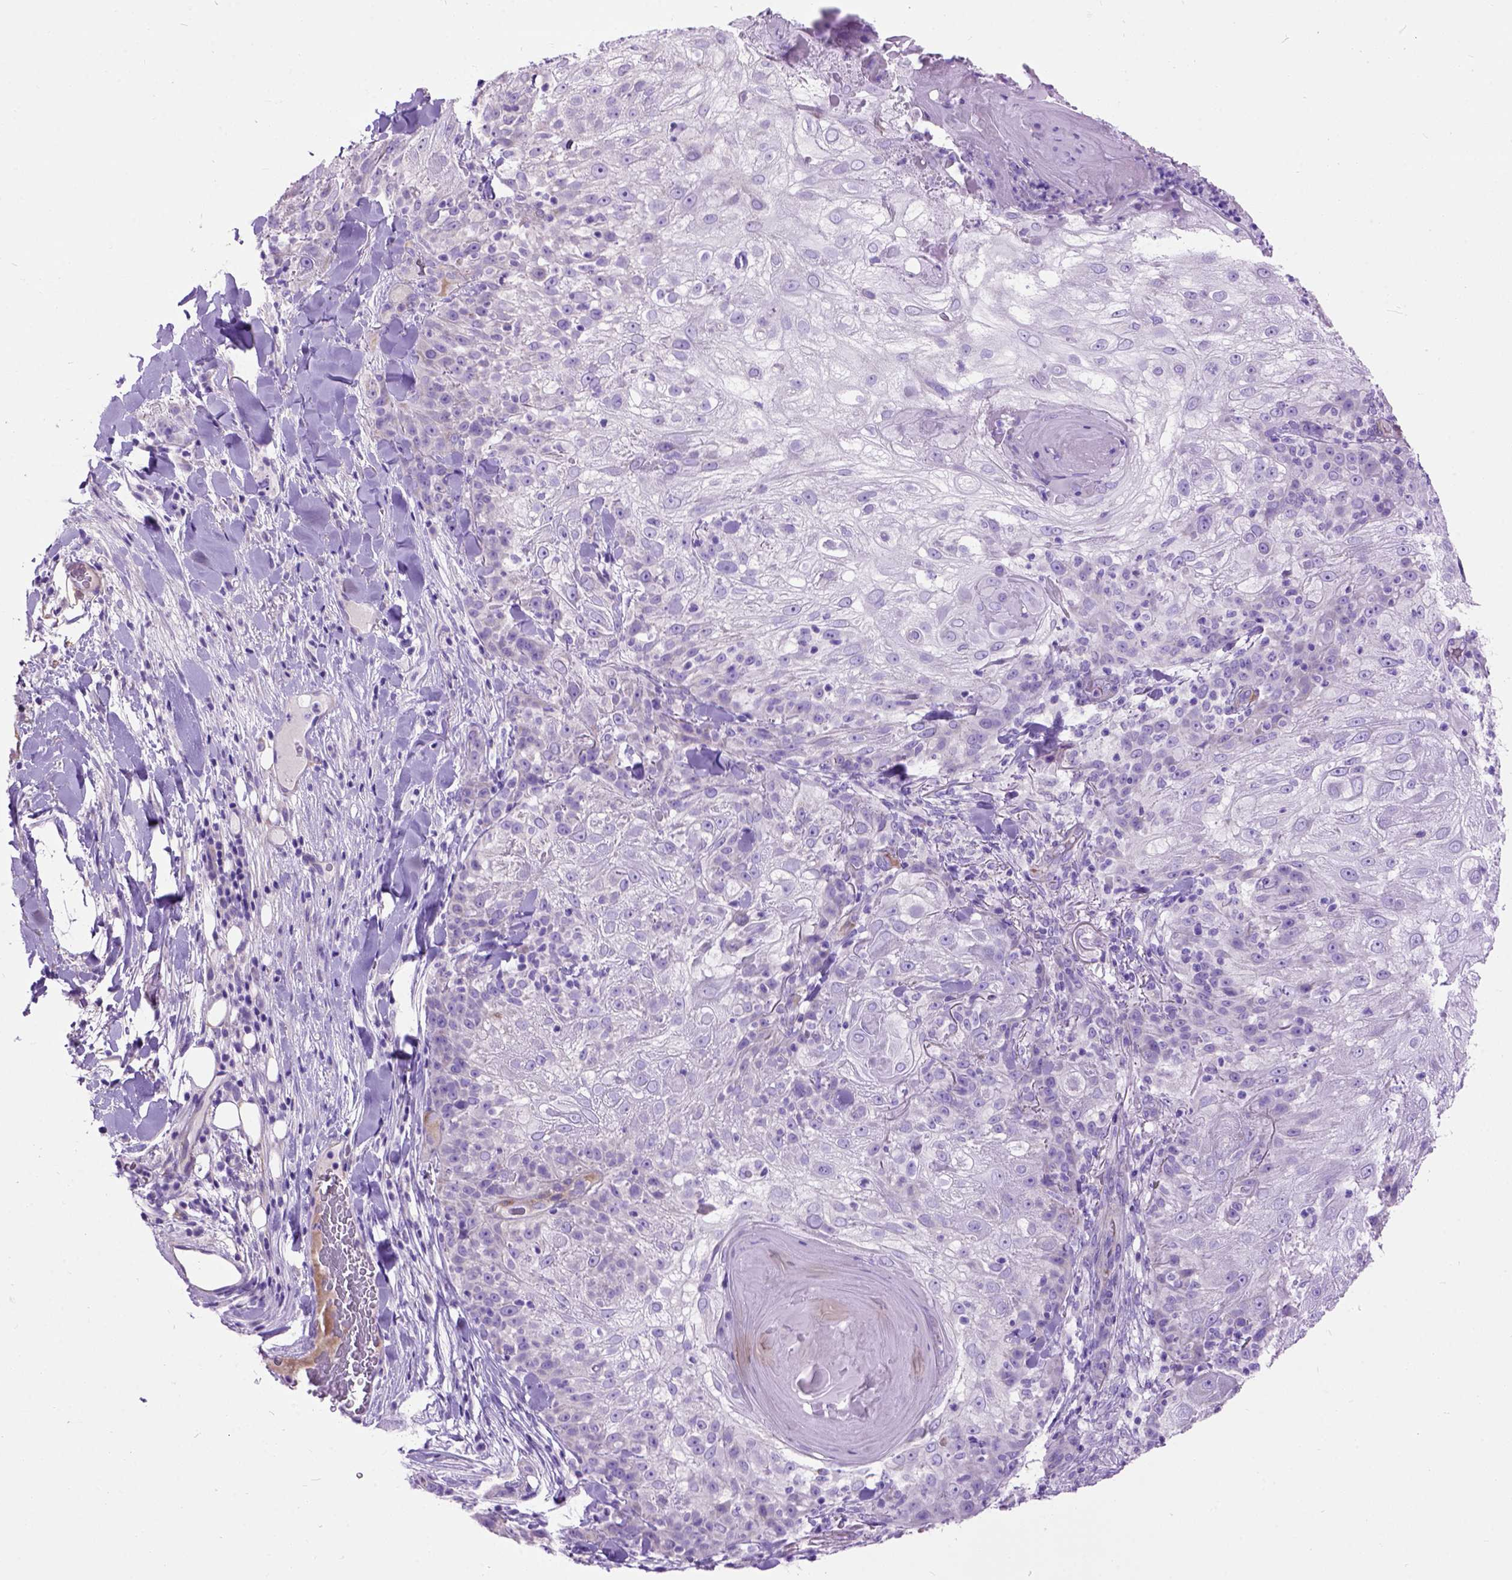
{"staining": {"intensity": "negative", "quantity": "none", "location": "none"}, "tissue": "skin cancer", "cell_type": "Tumor cells", "image_type": "cancer", "snomed": [{"axis": "morphology", "description": "Normal tissue, NOS"}, {"axis": "morphology", "description": "Squamous cell carcinoma, NOS"}, {"axis": "topography", "description": "Skin"}], "caption": "IHC of human skin cancer exhibits no expression in tumor cells.", "gene": "MAPT", "patient": {"sex": "female", "age": 83}}